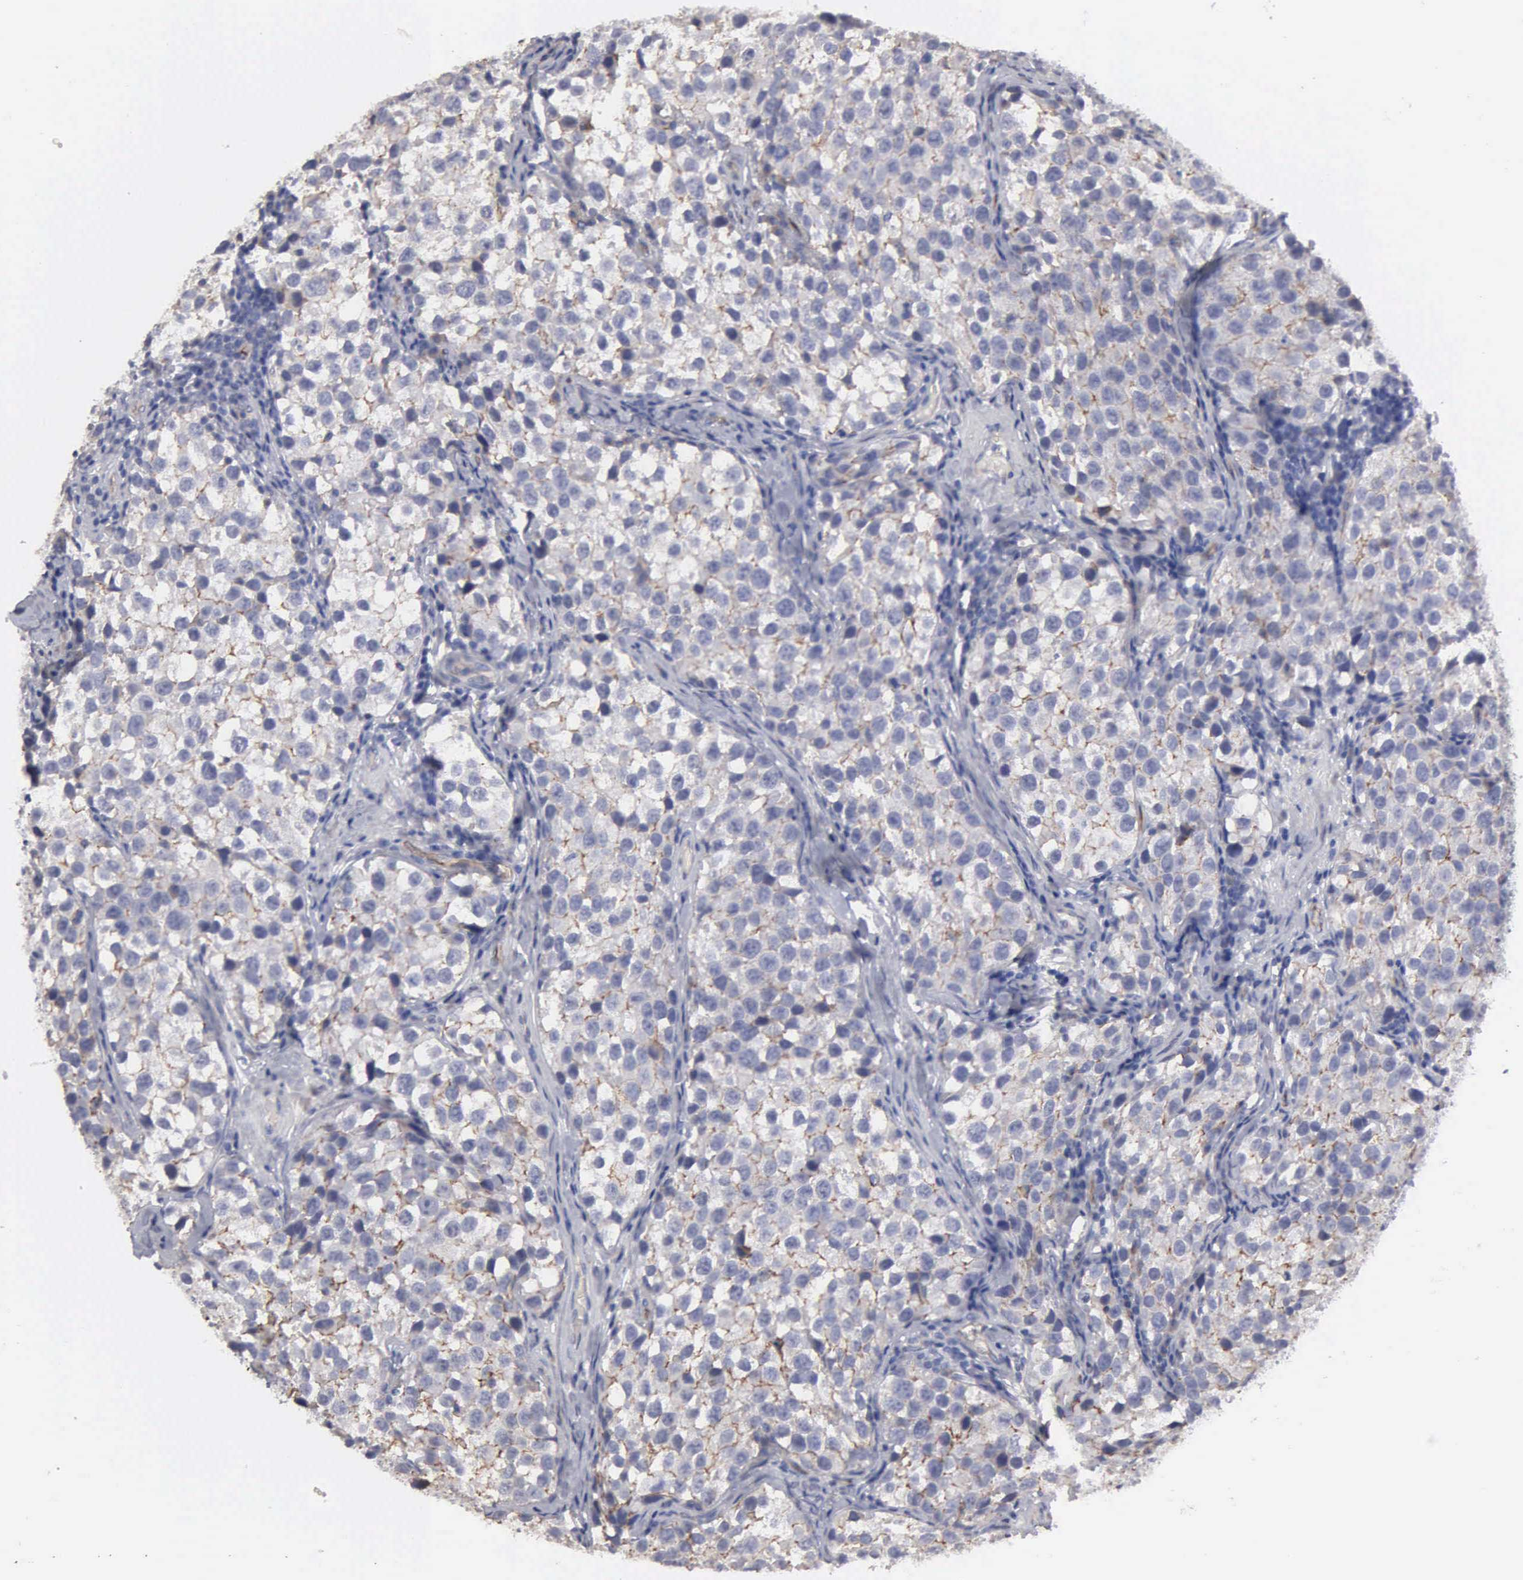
{"staining": {"intensity": "weak", "quantity": "<25%", "location": "cytoplasmic/membranous"}, "tissue": "testis cancer", "cell_type": "Tumor cells", "image_type": "cancer", "snomed": [{"axis": "morphology", "description": "Seminoma, NOS"}, {"axis": "topography", "description": "Testis"}], "caption": "Micrograph shows no protein staining in tumor cells of testis seminoma tissue. (DAB immunohistochemistry, high magnification).", "gene": "RDX", "patient": {"sex": "male", "age": 39}}